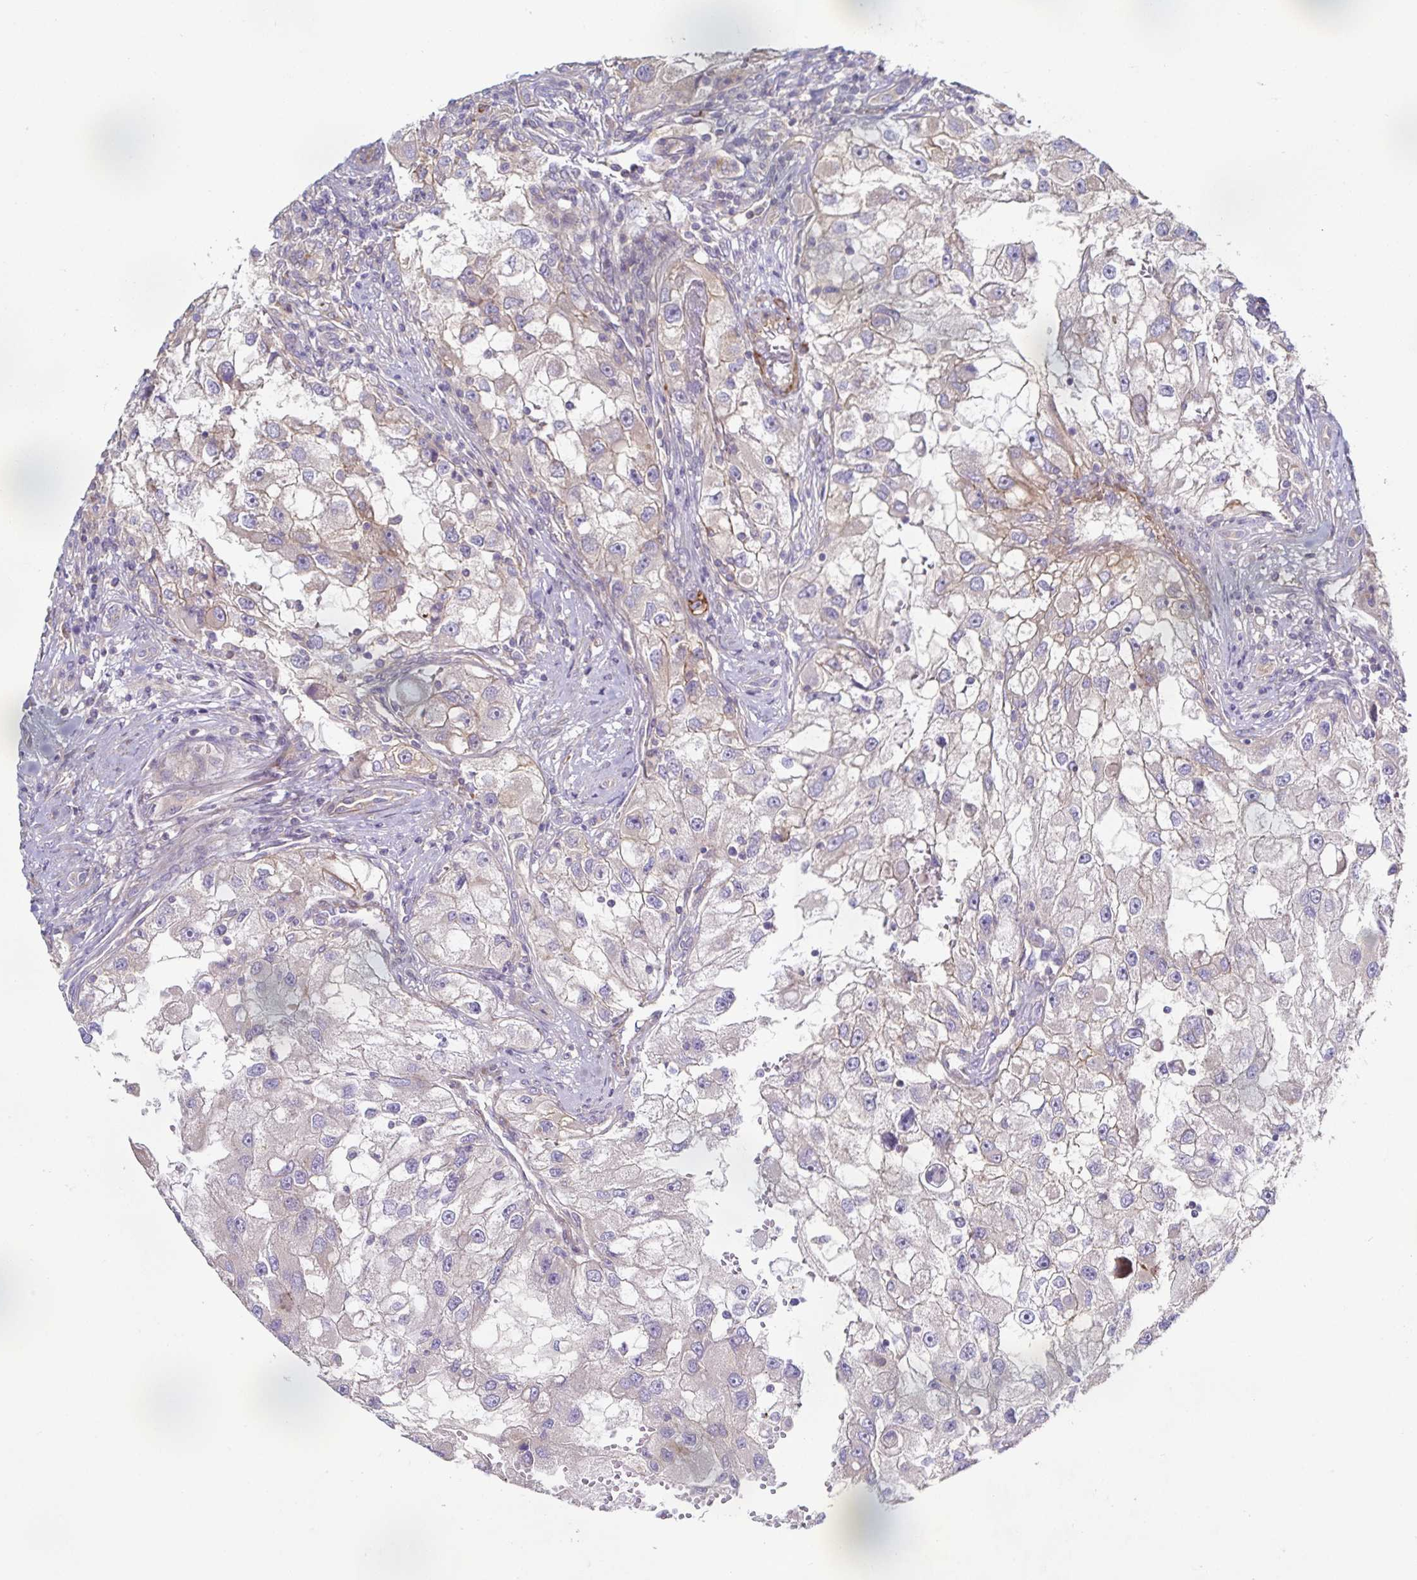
{"staining": {"intensity": "negative", "quantity": "none", "location": "none"}, "tissue": "renal cancer", "cell_type": "Tumor cells", "image_type": "cancer", "snomed": [{"axis": "morphology", "description": "Adenocarcinoma, NOS"}, {"axis": "topography", "description": "Kidney"}], "caption": "A micrograph of human renal cancer (adenocarcinoma) is negative for staining in tumor cells. (DAB (3,3'-diaminobenzidine) immunohistochemistry (IHC) with hematoxylin counter stain).", "gene": "METTL22", "patient": {"sex": "male", "age": 63}}